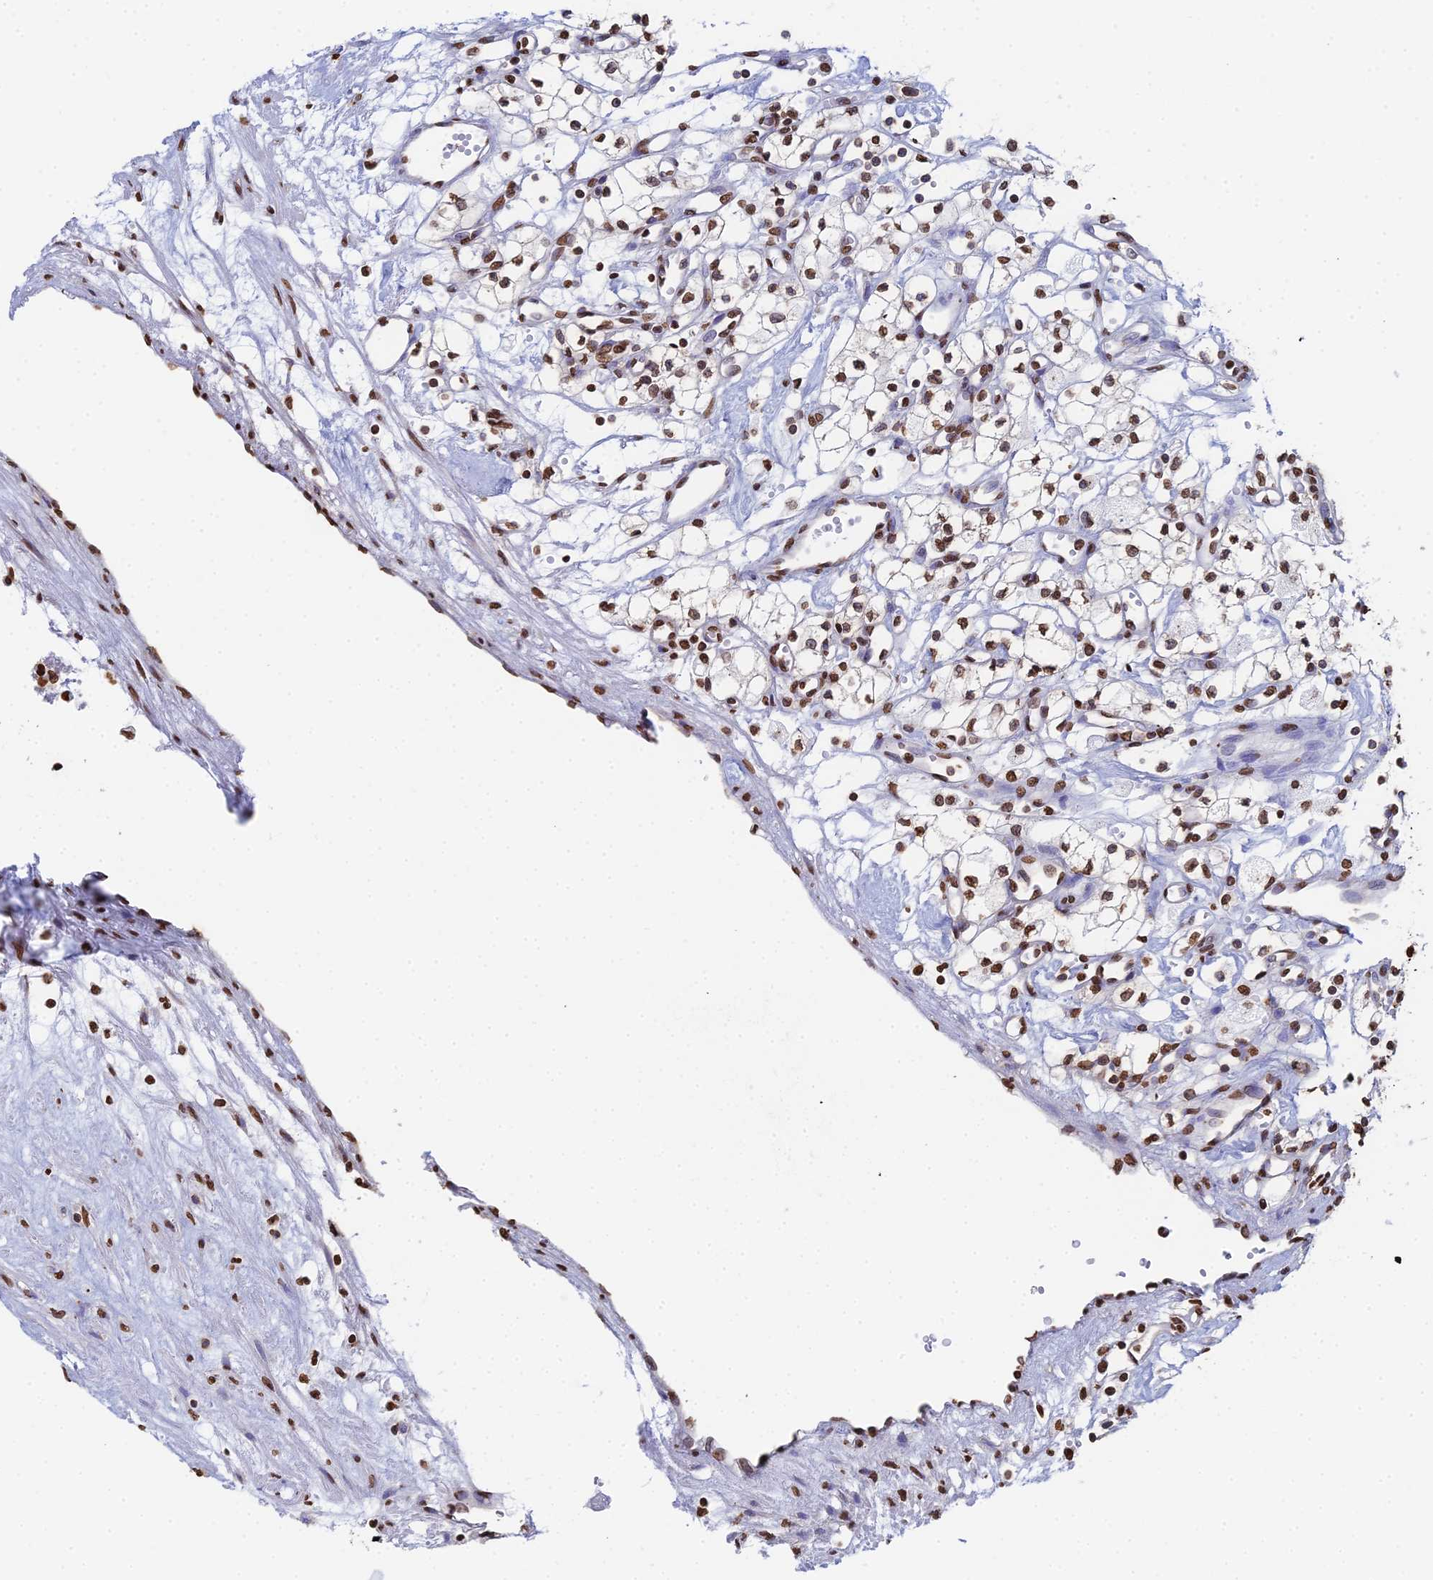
{"staining": {"intensity": "moderate", "quantity": ">75%", "location": "nuclear"}, "tissue": "renal cancer", "cell_type": "Tumor cells", "image_type": "cancer", "snomed": [{"axis": "morphology", "description": "Adenocarcinoma, NOS"}, {"axis": "topography", "description": "Kidney"}], "caption": "There is medium levels of moderate nuclear staining in tumor cells of renal adenocarcinoma, as demonstrated by immunohistochemical staining (brown color).", "gene": "GBP3", "patient": {"sex": "male", "age": 59}}